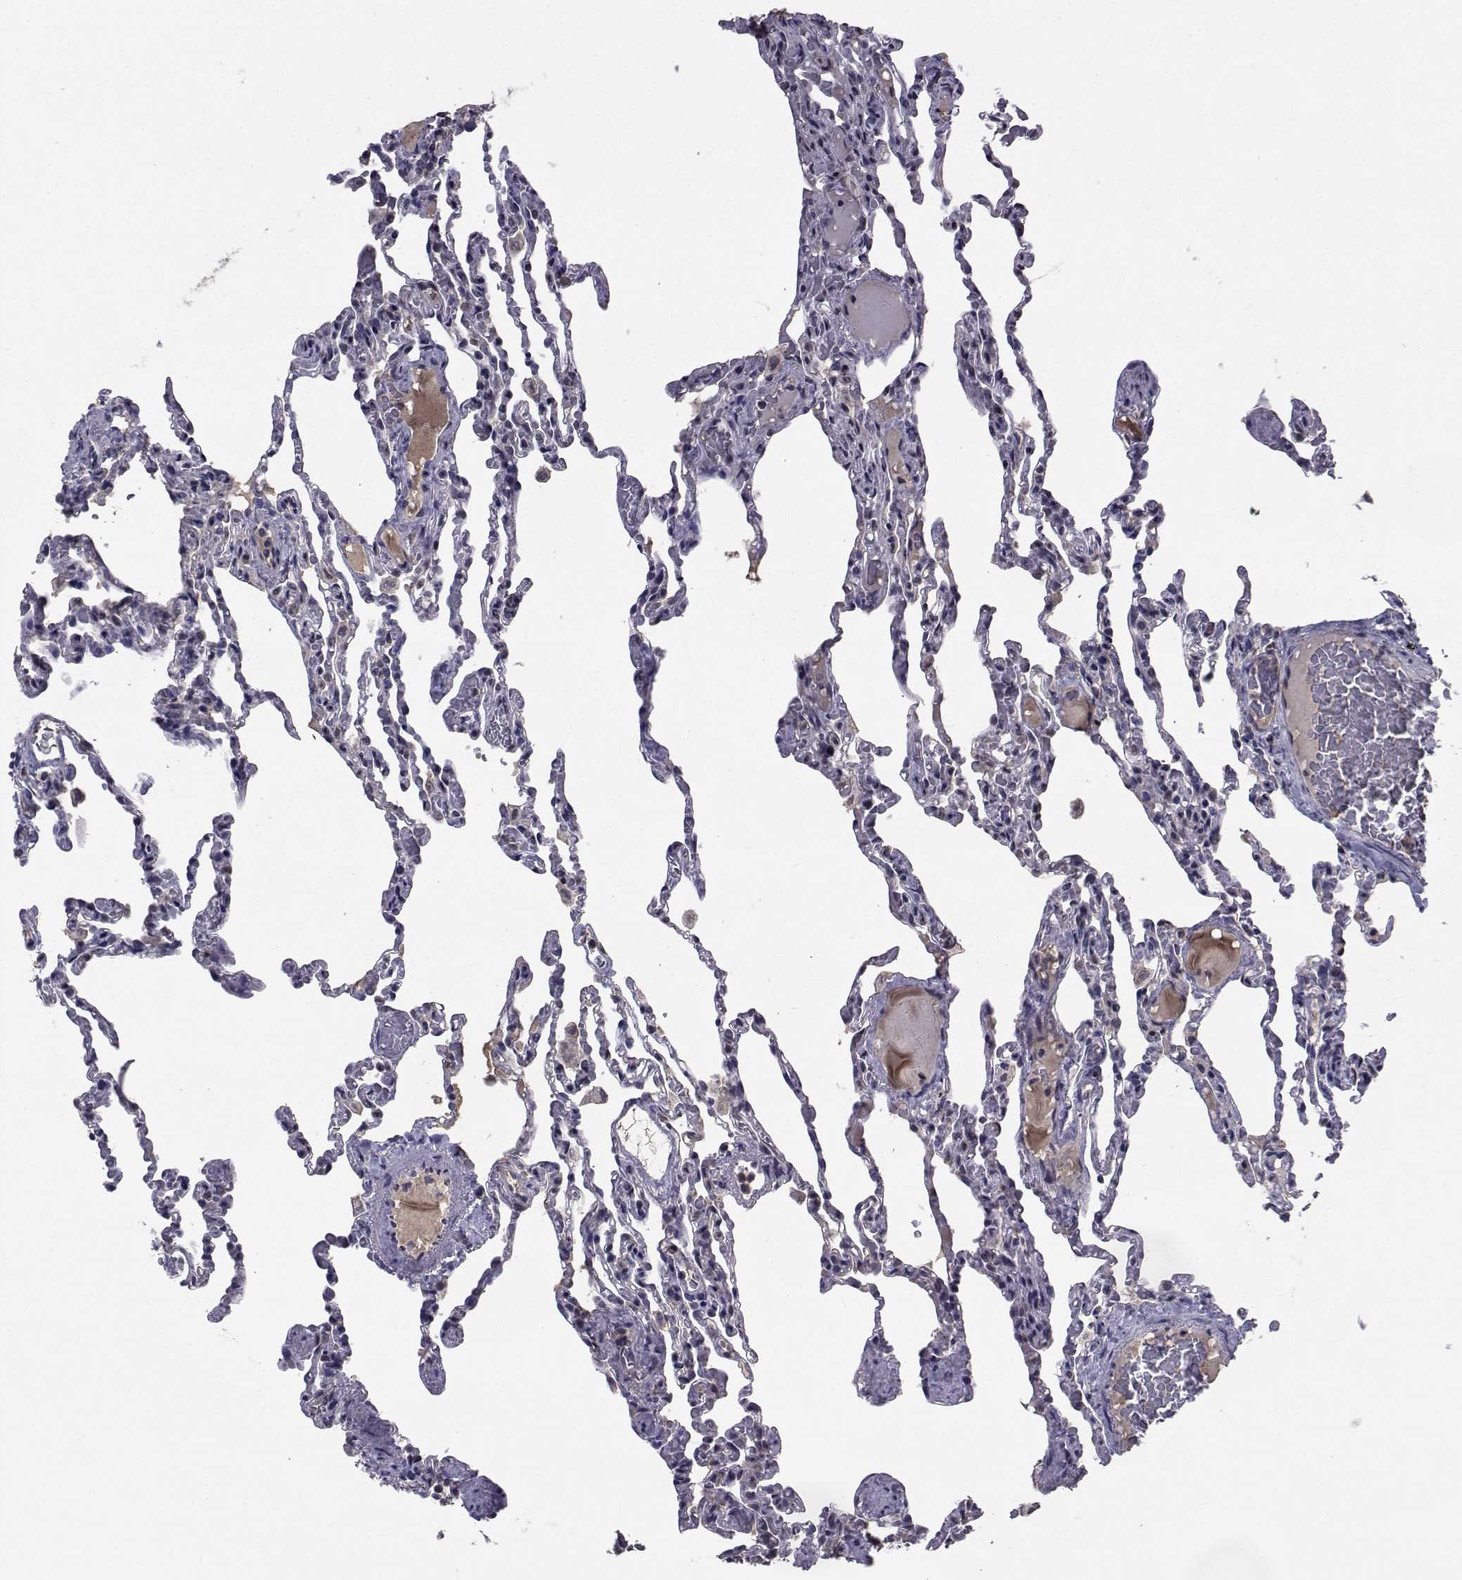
{"staining": {"intensity": "negative", "quantity": "none", "location": "none"}, "tissue": "lung", "cell_type": "Alveolar cells", "image_type": "normal", "snomed": [{"axis": "morphology", "description": "Normal tissue, NOS"}, {"axis": "topography", "description": "Lung"}], "caption": "Human lung stained for a protein using IHC exhibits no expression in alveolar cells.", "gene": "CYP2S1", "patient": {"sex": "female", "age": 43}}